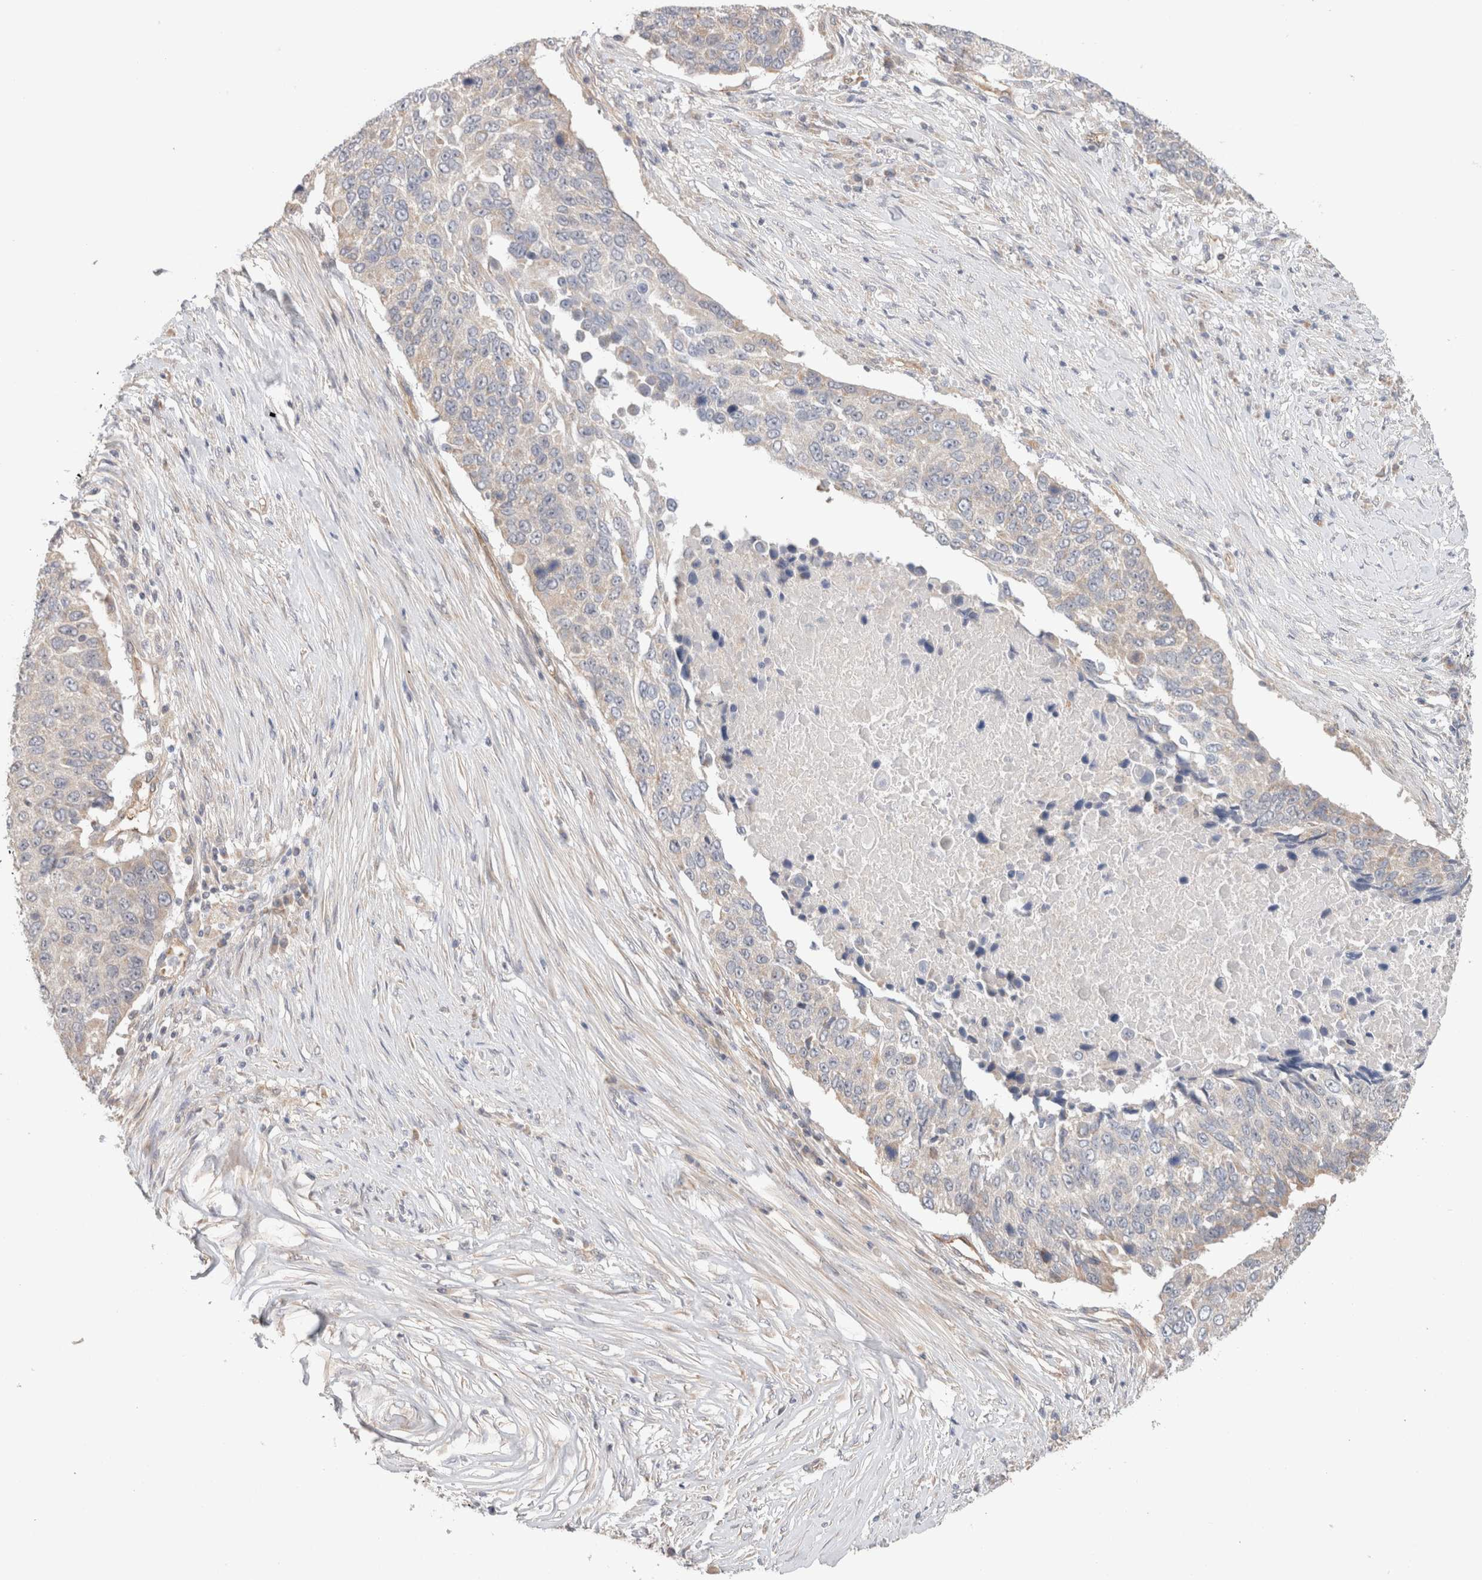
{"staining": {"intensity": "negative", "quantity": "none", "location": "none"}, "tissue": "lung cancer", "cell_type": "Tumor cells", "image_type": "cancer", "snomed": [{"axis": "morphology", "description": "Squamous cell carcinoma, NOS"}, {"axis": "topography", "description": "Lung"}], "caption": "Protein analysis of lung cancer (squamous cell carcinoma) displays no significant expression in tumor cells.", "gene": "CA13", "patient": {"sex": "male", "age": 66}}